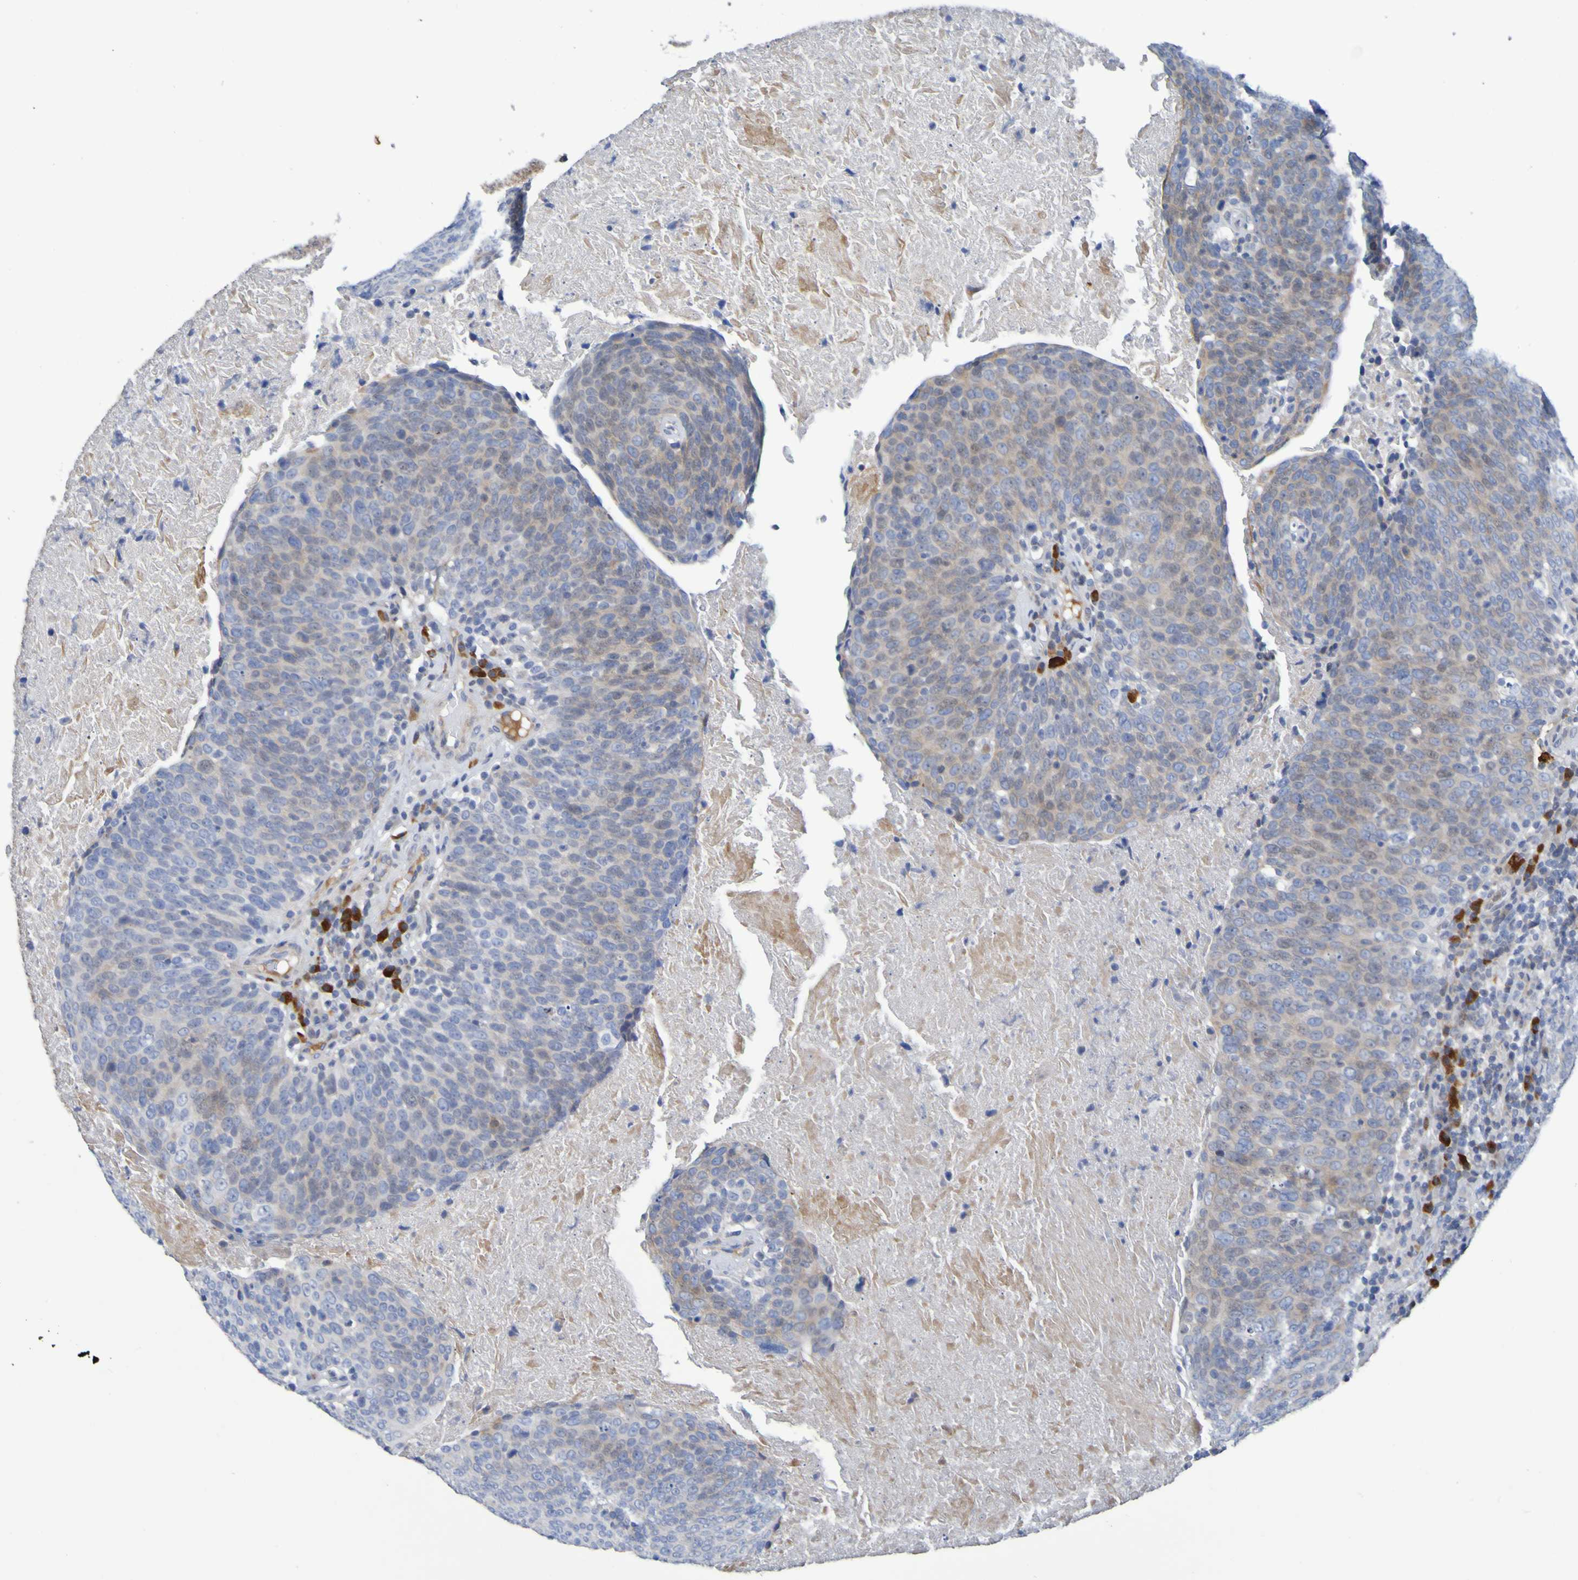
{"staining": {"intensity": "weak", "quantity": "25%-75%", "location": "cytoplasmic/membranous"}, "tissue": "head and neck cancer", "cell_type": "Tumor cells", "image_type": "cancer", "snomed": [{"axis": "morphology", "description": "Squamous cell carcinoma, NOS"}, {"axis": "morphology", "description": "Squamous cell carcinoma, metastatic, NOS"}, {"axis": "topography", "description": "Lymph node"}, {"axis": "topography", "description": "Head-Neck"}], "caption": "Head and neck cancer stained with DAB IHC reveals low levels of weak cytoplasmic/membranous positivity in about 25%-75% of tumor cells.", "gene": "C11orf24", "patient": {"sex": "male", "age": 62}}